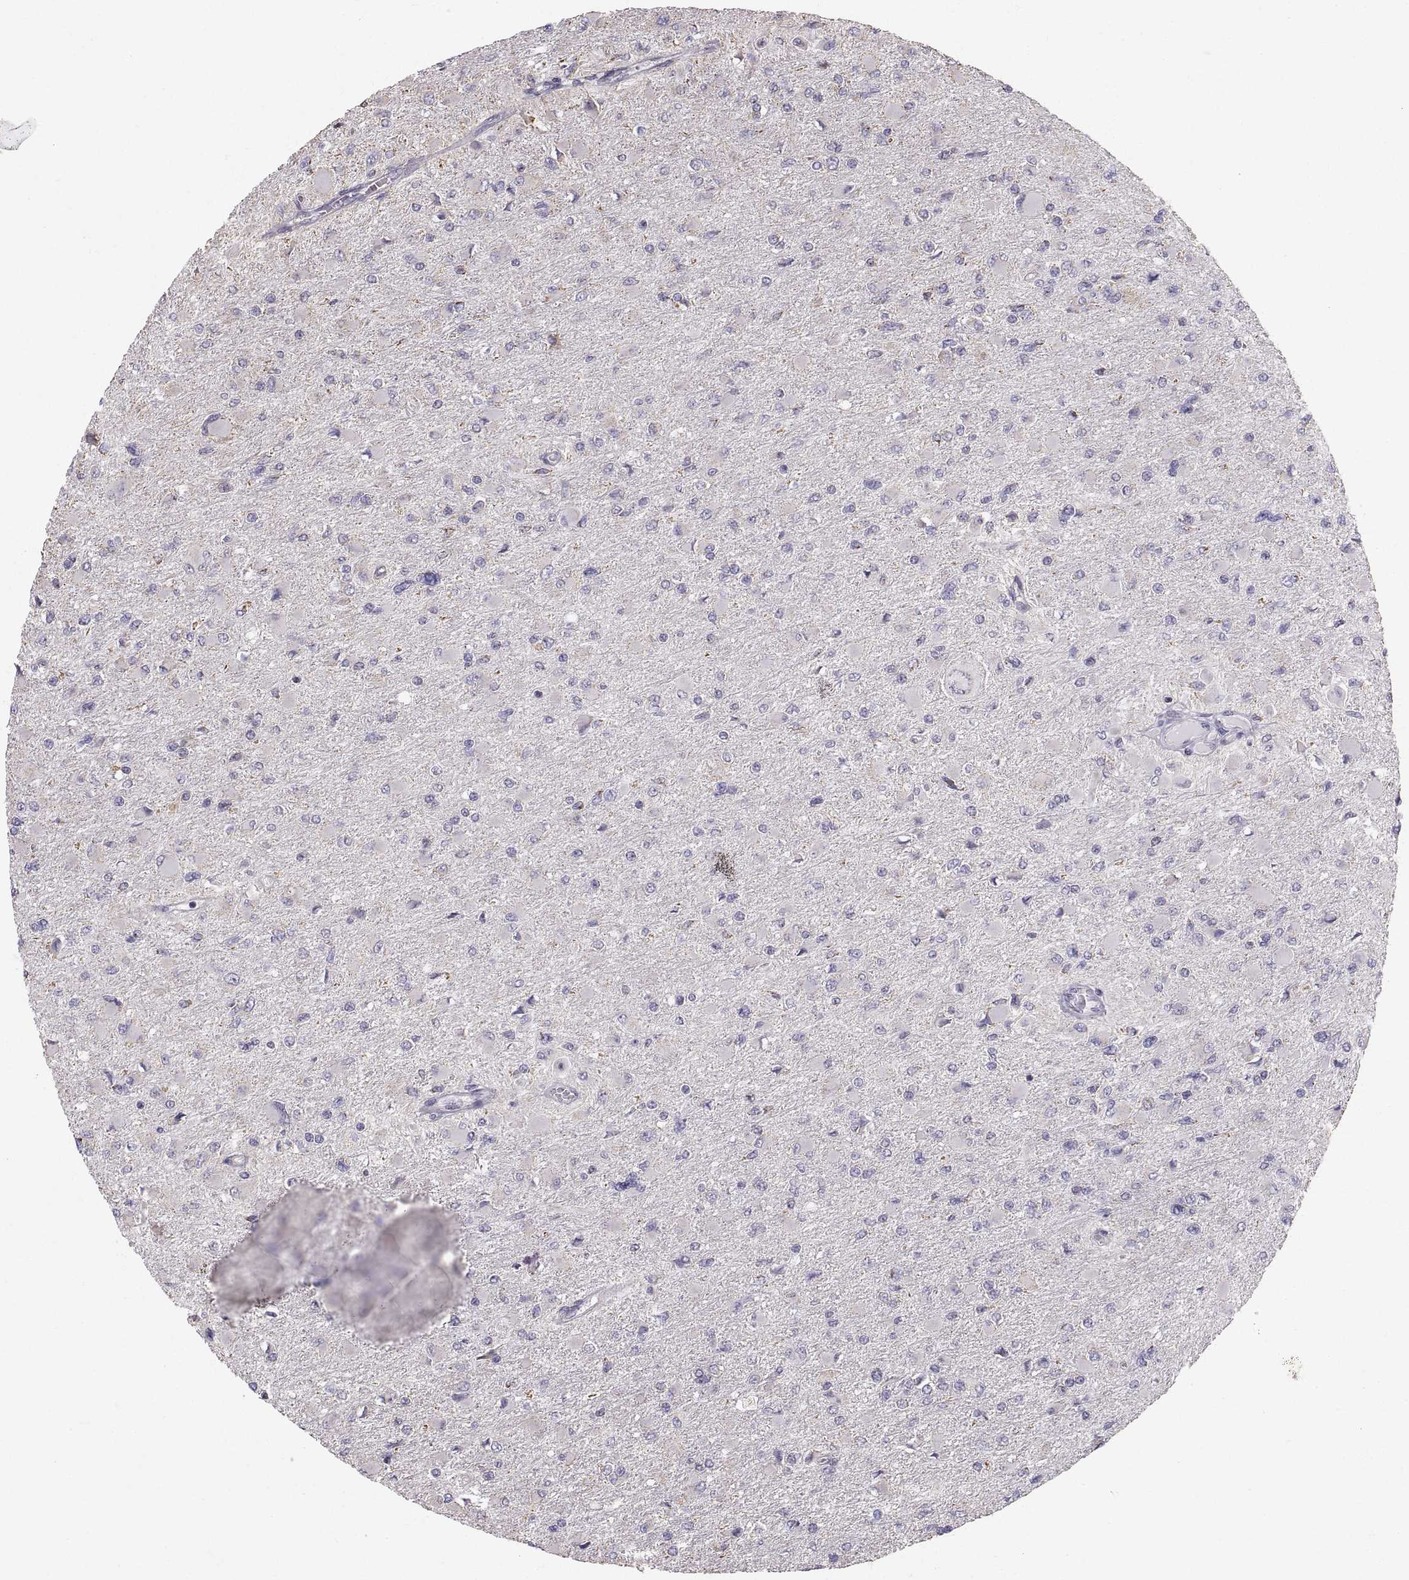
{"staining": {"intensity": "negative", "quantity": "none", "location": "none"}, "tissue": "glioma", "cell_type": "Tumor cells", "image_type": "cancer", "snomed": [{"axis": "morphology", "description": "Glioma, malignant, High grade"}, {"axis": "topography", "description": "Cerebral cortex"}], "caption": "A photomicrograph of malignant high-grade glioma stained for a protein displays no brown staining in tumor cells. (Immunohistochemistry, brightfield microscopy, high magnification).", "gene": "STMND1", "patient": {"sex": "female", "age": 36}}